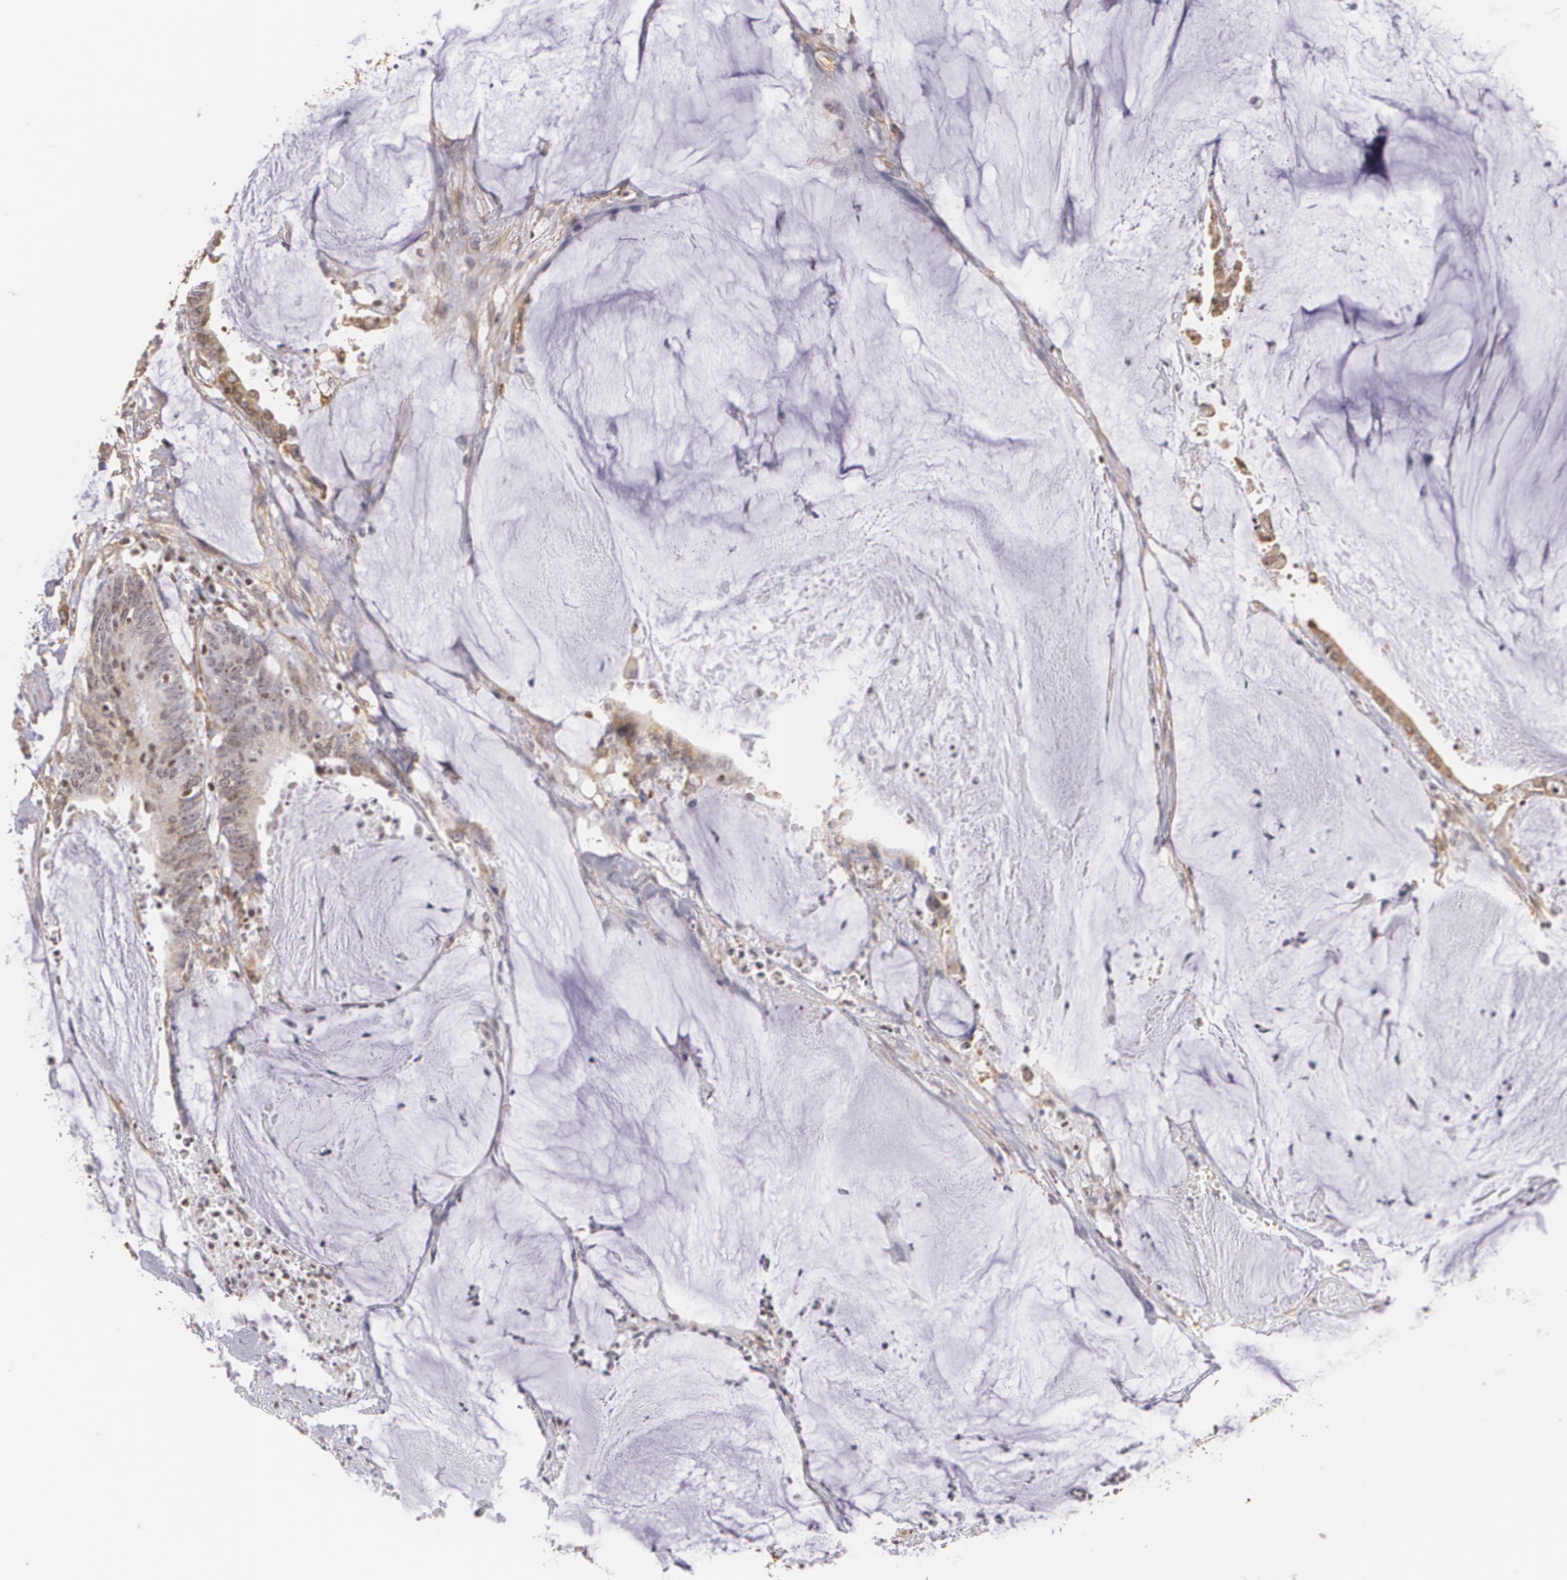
{"staining": {"intensity": "weak", "quantity": ">75%", "location": "cytoplasmic/membranous"}, "tissue": "colorectal cancer", "cell_type": "Tumor cells", "image_type": "cancer", "snomed": [{"axis": "morphology", "description": "Adenocarcinoma, NOS"}, {"axis": "topography", "description": "Rectum"}], "caption": "Tumor cells reveal low levels of weak cytoplasmic/membranous staining in approximately >75% of cells in human colorectal cancer (adenocarcinoma). The staining is performed using DAB brown chromogen to label protein expression. The nuclei are counter-stained blue using hematoxylin.", "gene": "VAMP1", "patient": {"sex": "female", "age": 66}}